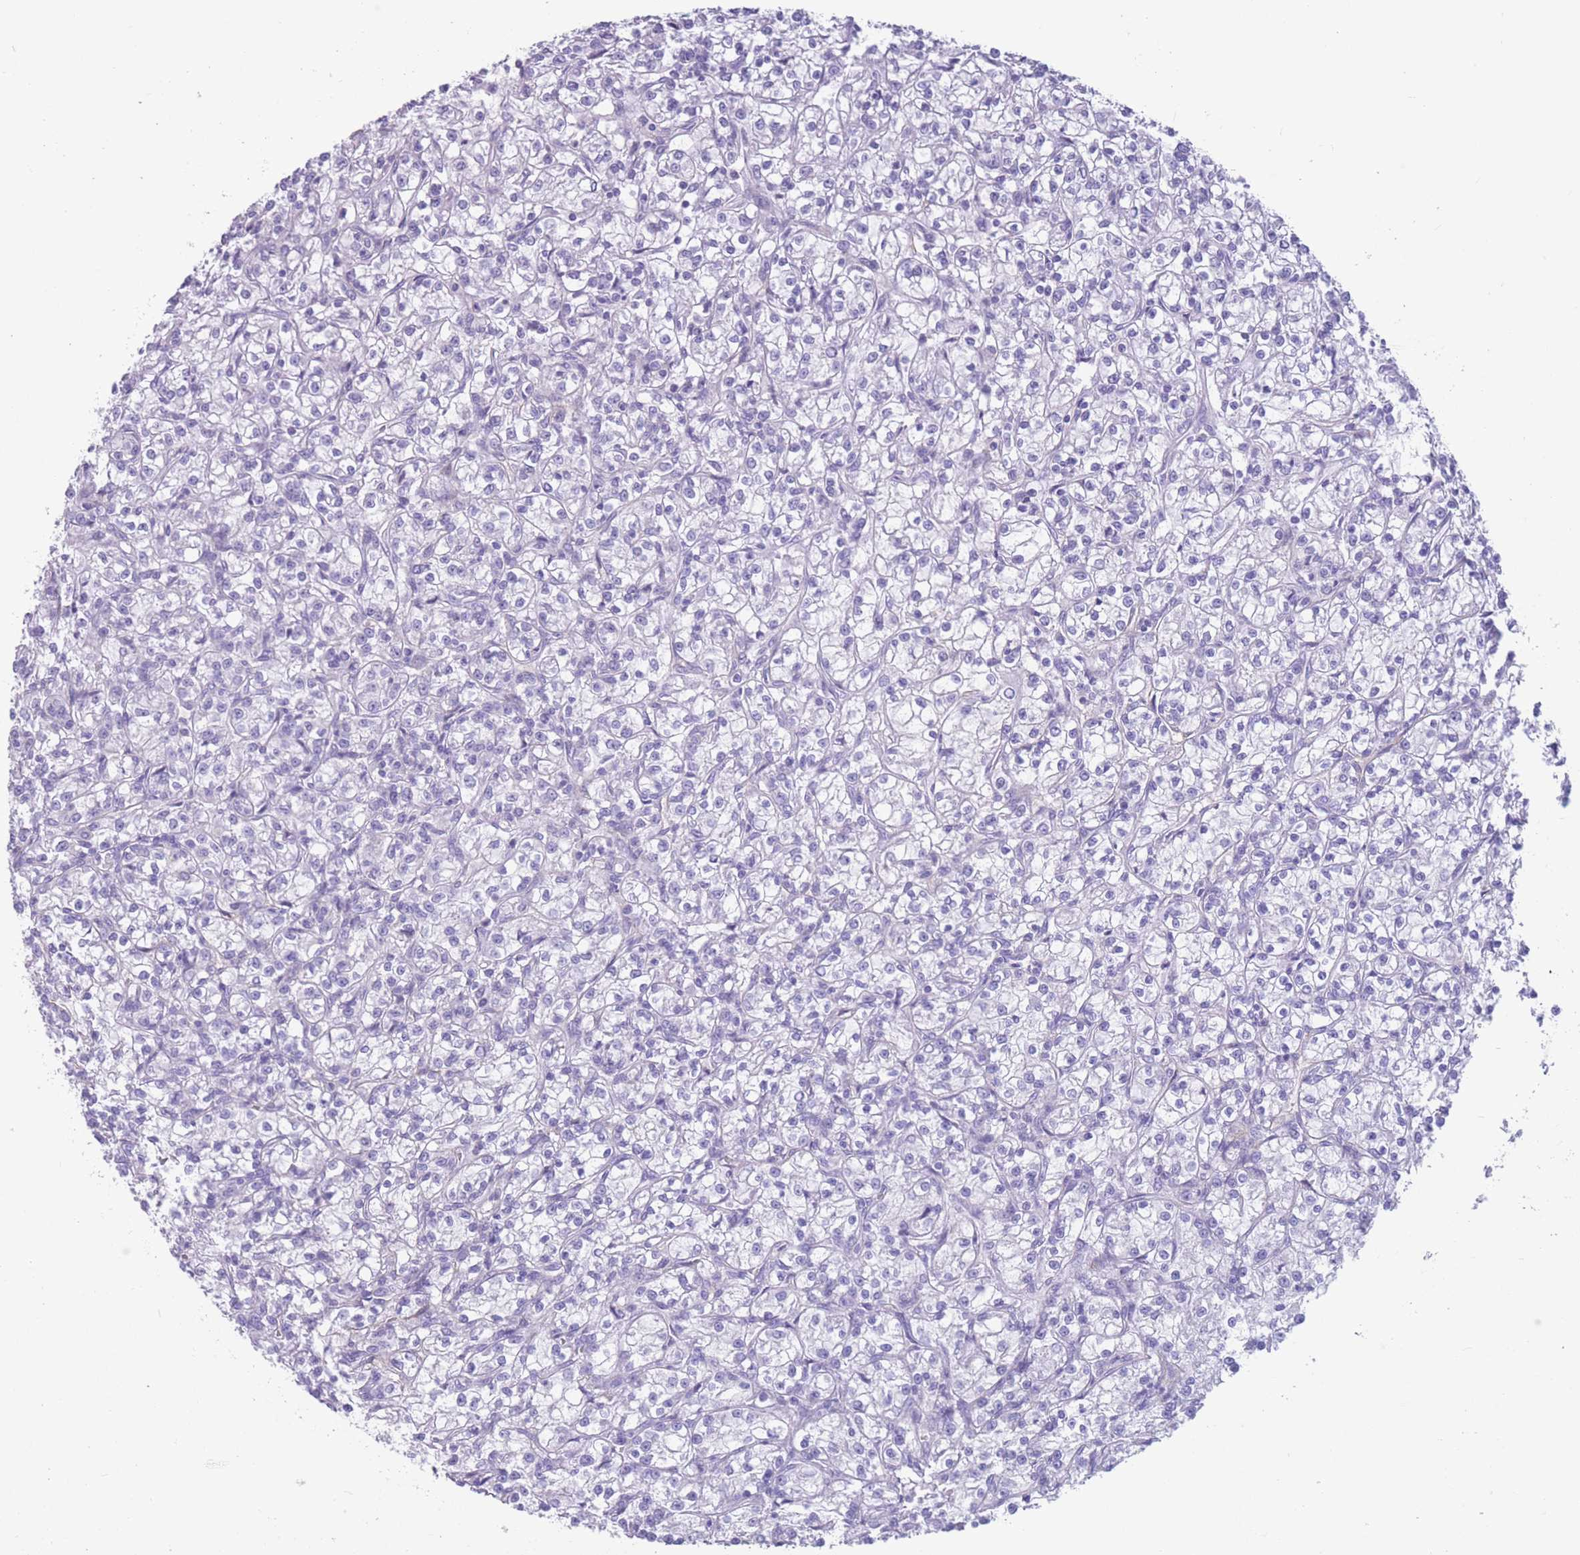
{"staining": {"intensity": "negative", "quantity": "none", "location": "none"}, "tissue": "renal cancer", "cell_type": "Tumor cells", "image_type": "cancer", "snomed": [{"axis": "morphology", "description": "Adenocarcinoma, NOS"}, {"axis": "topography", "description": "Kidney"}], "caption": "IHC of human renal adenocarcinoma demonstrates no expression in tumor cells.", "gene": "DPYD", "patient": {"sex": "female", "age": 59}}